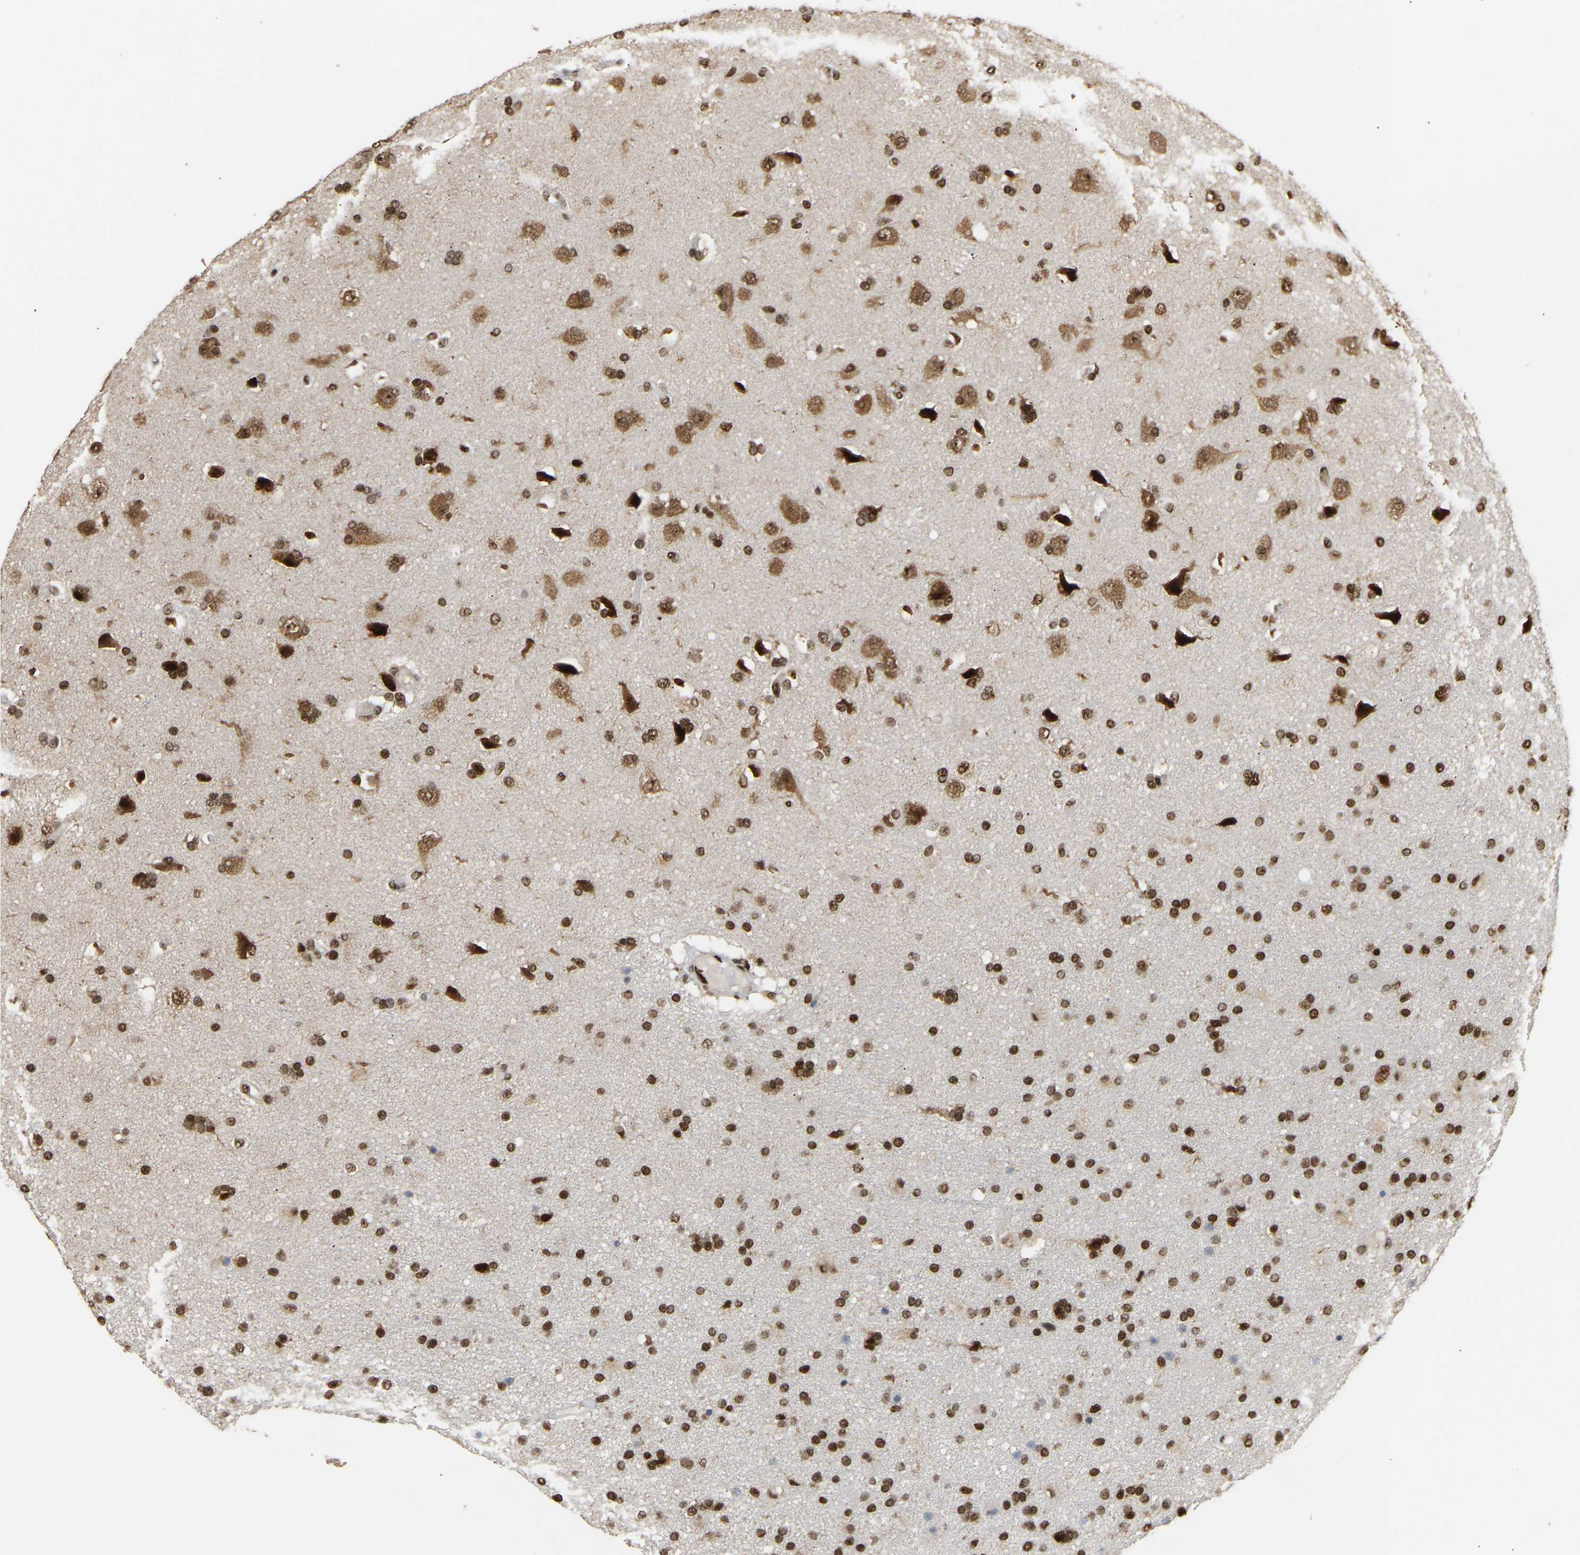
{"staining": {"intensity": "strong", "quantity": ">75%", "location": "cytoplasmic/membranous,nuclear"}, "tissue": "glioma", "cell_type": "Tumor cells", "image_type": "cancer", "snomed": [{"axis": "morphology", "description": "Glioma, malignant, High grade"}, {"axis": "topography", "description": "Brain"}], "caption": "Immunohistochemical staining of glioma exhibits high levels of strong cytoplasmic/membranous and nuclear positivity in about >75% of tumor cells.", "gene": "ALYREF", "patient": {"sex": "male", "age": 72}}